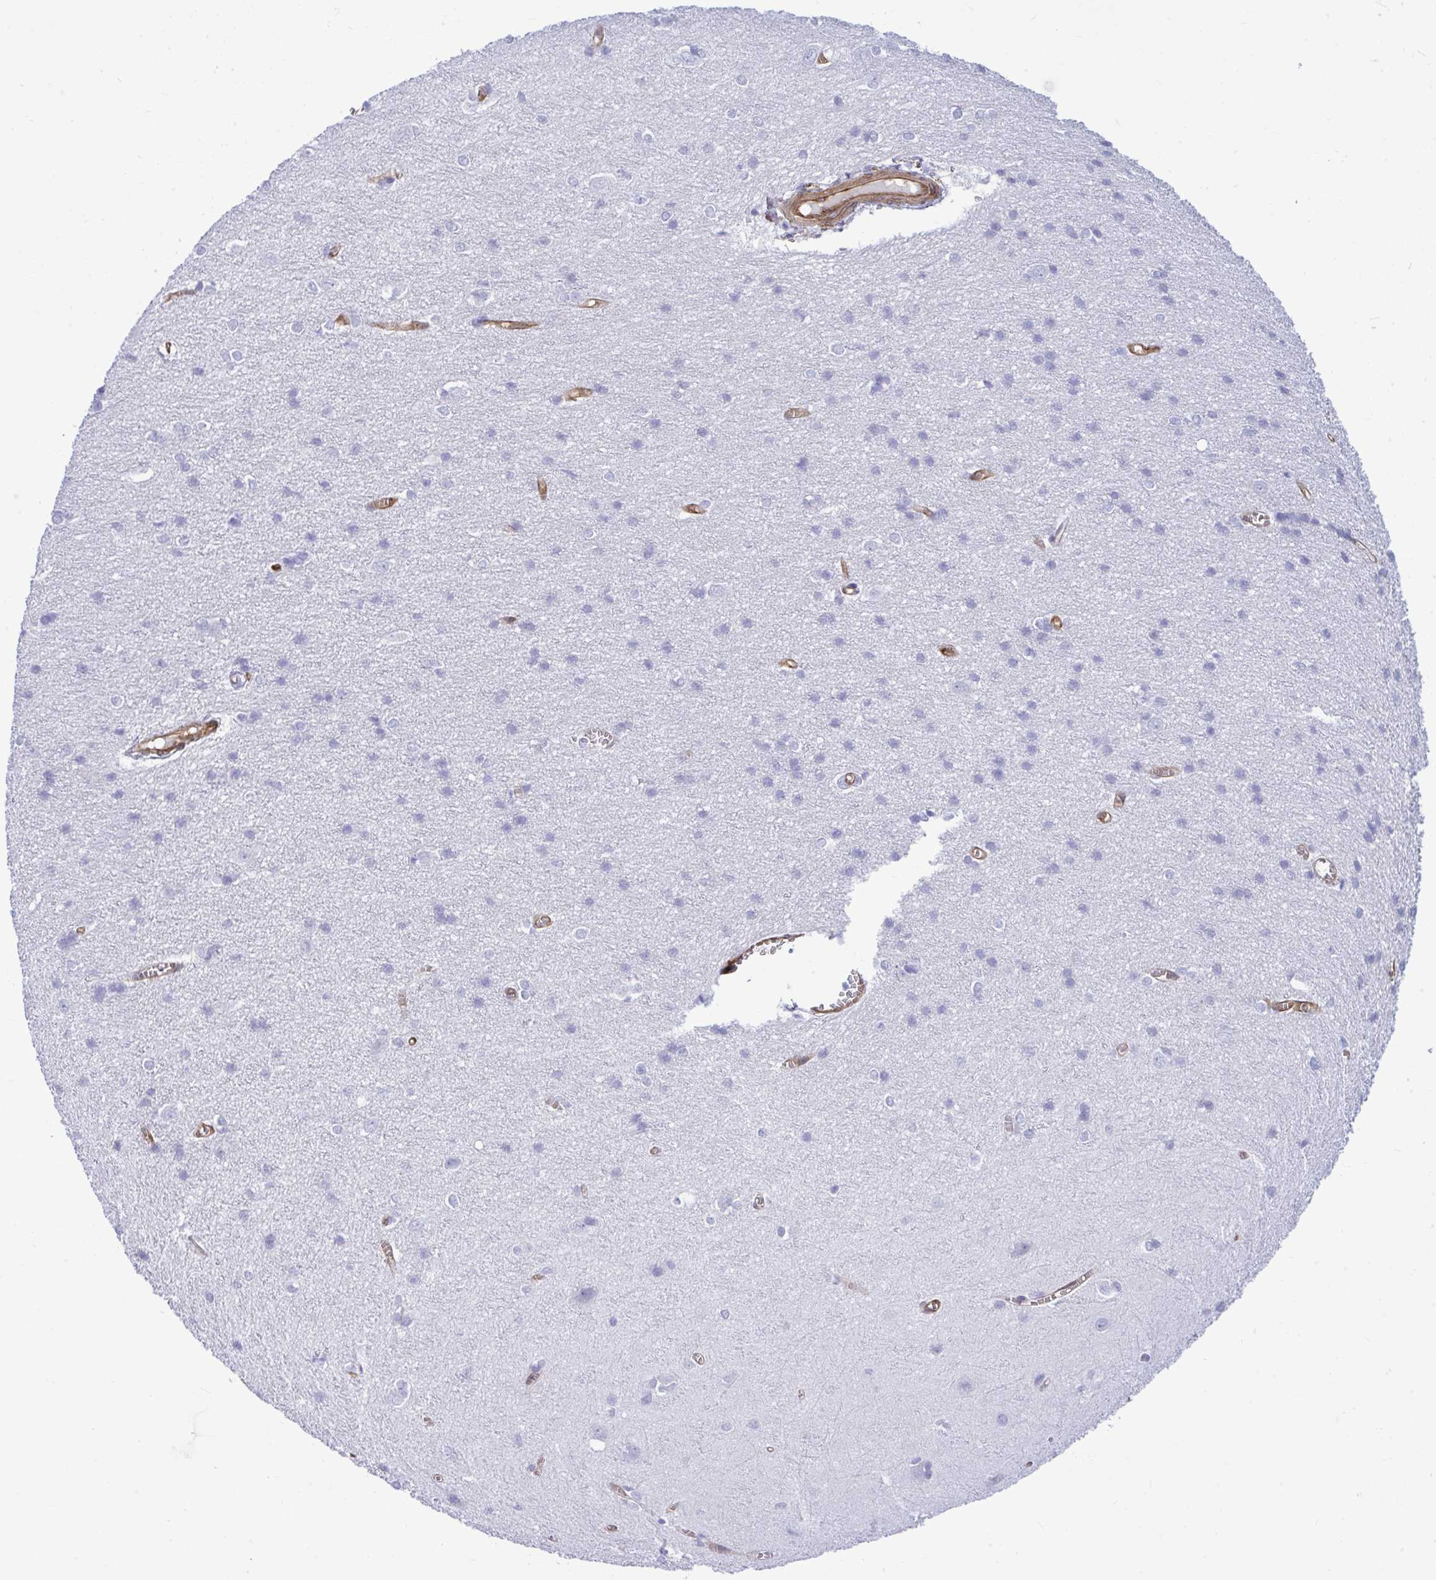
{"staining": {"intensity": "strong", "quantity": ">75%", "location": "cytoplasmic/membranous"}, "tissue": "cerebral cortex", "cell_type": "Endothelial cells", "image_type": "normal", "snomed": [{"axis": "morphology", "description": "Normal tissue, NOS"}, {"axis": "topography", "description": "Cerebral cortex"}], "caption": "IHC histopathology image of benign cerebral cortex: cerebral cortex stained using immunohistochemistry reveals high levels of strong protein expression localized specifically in the cytoplasmic/membranous of endothelial cells, appearing as a cytoplasmic/membranous brown color.", "gene": "LIMS2", "patient": {"sex": "male", "age": 37}}